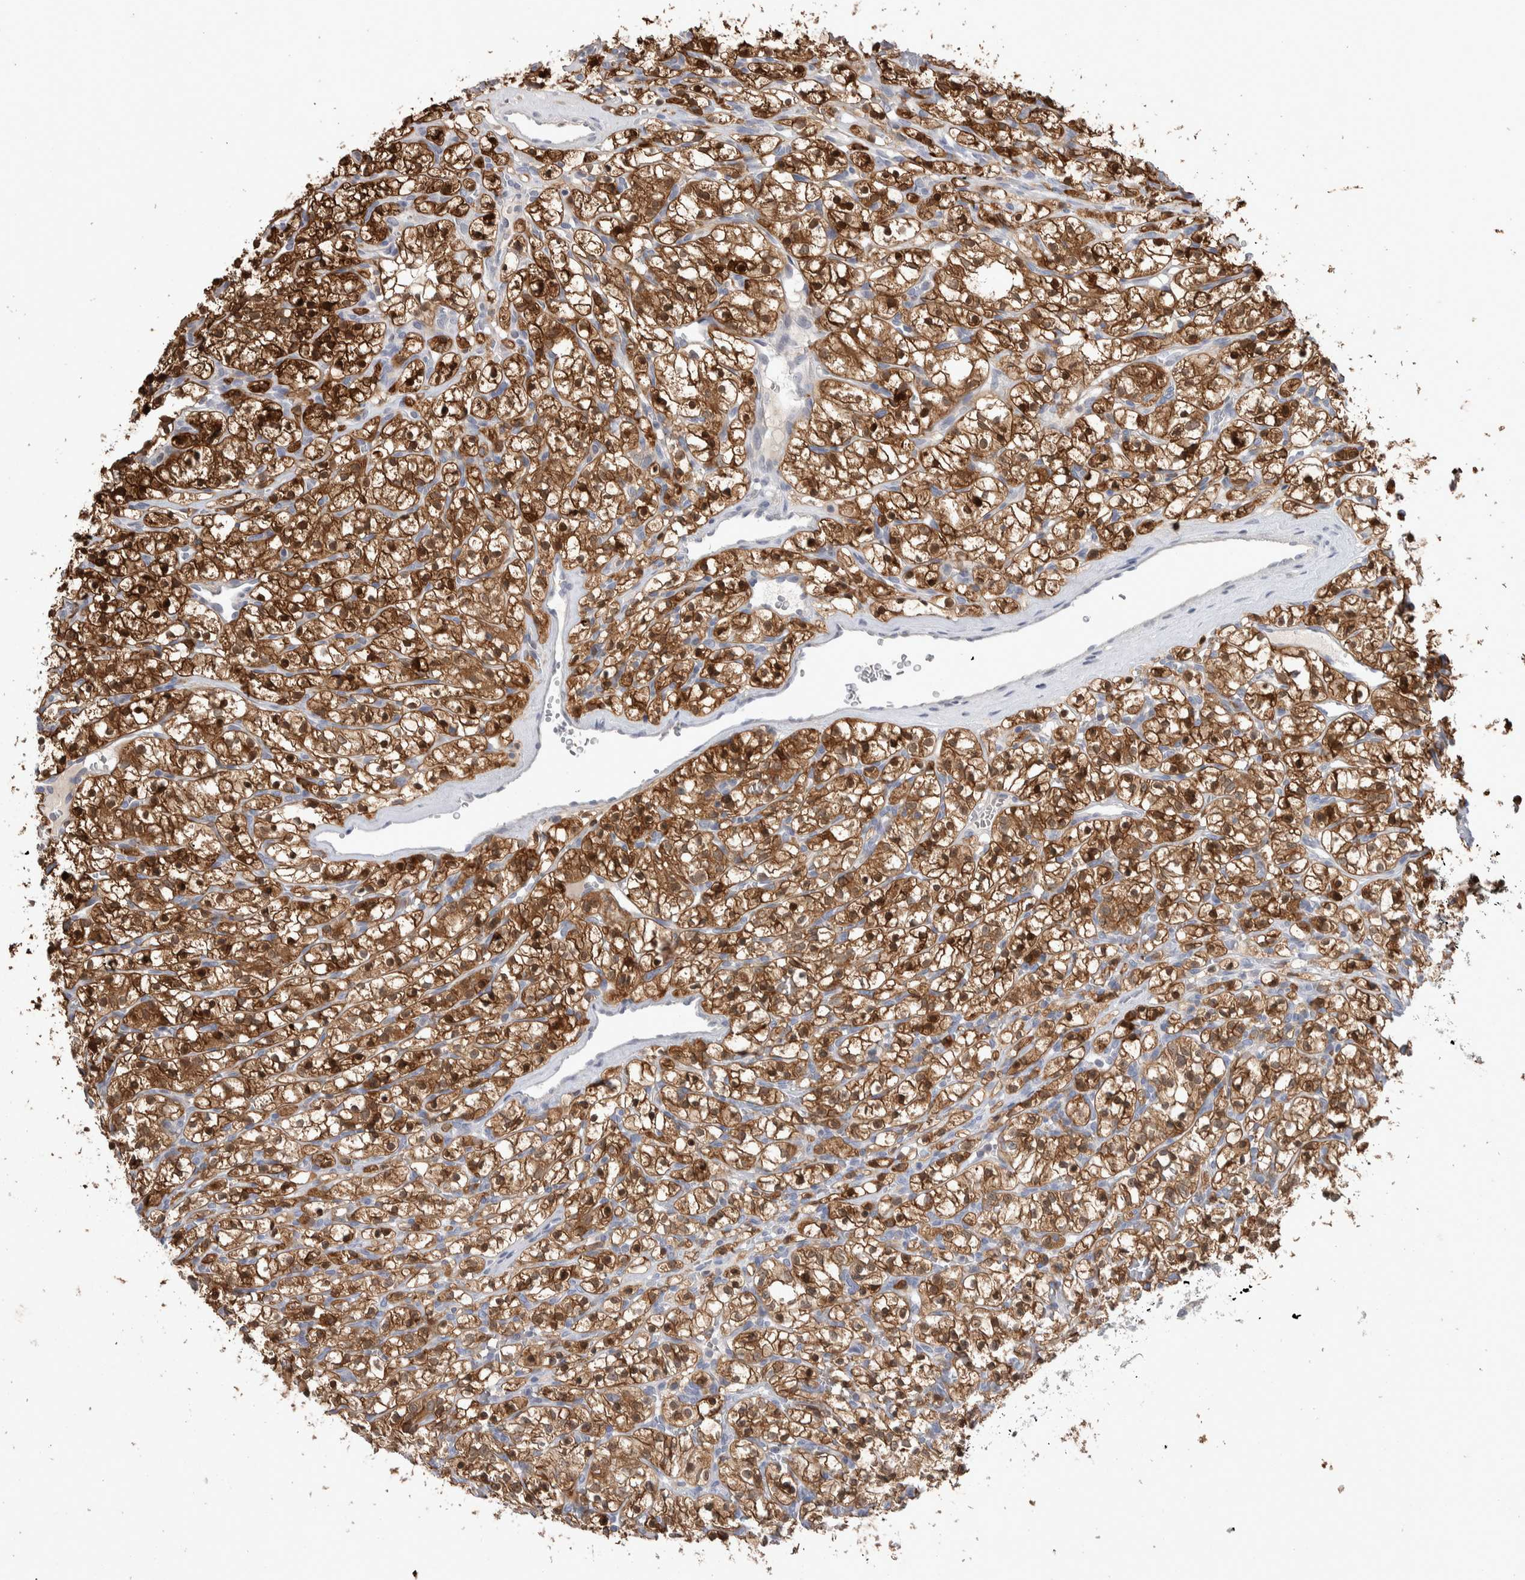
{"staining": {"intensity": "strong", "quantity": ">75%", "location": "cytoplasmic/membranous,nuclear"}, "tissue": "renal cancer", "cell_type": "Tumor cells", "image_type": "cancer", "snomed": [{"axis": "morphology", "description": "Adenocarcinoma, NOS"}, {"axis": "topography", "description": "Kidney"}], "caption": "Tumor cells show strong cytoplasmic/membranous and nuclear positivity in approximately >75% of cells in adenocarcinoma (renal). The protein is stained brown, and the nuclei are stained in blue (DAB IHC with brightfield microscopy, high magnification).", "gene": "HTATIP2", "patient": {"sex": "female", "age": 57}}